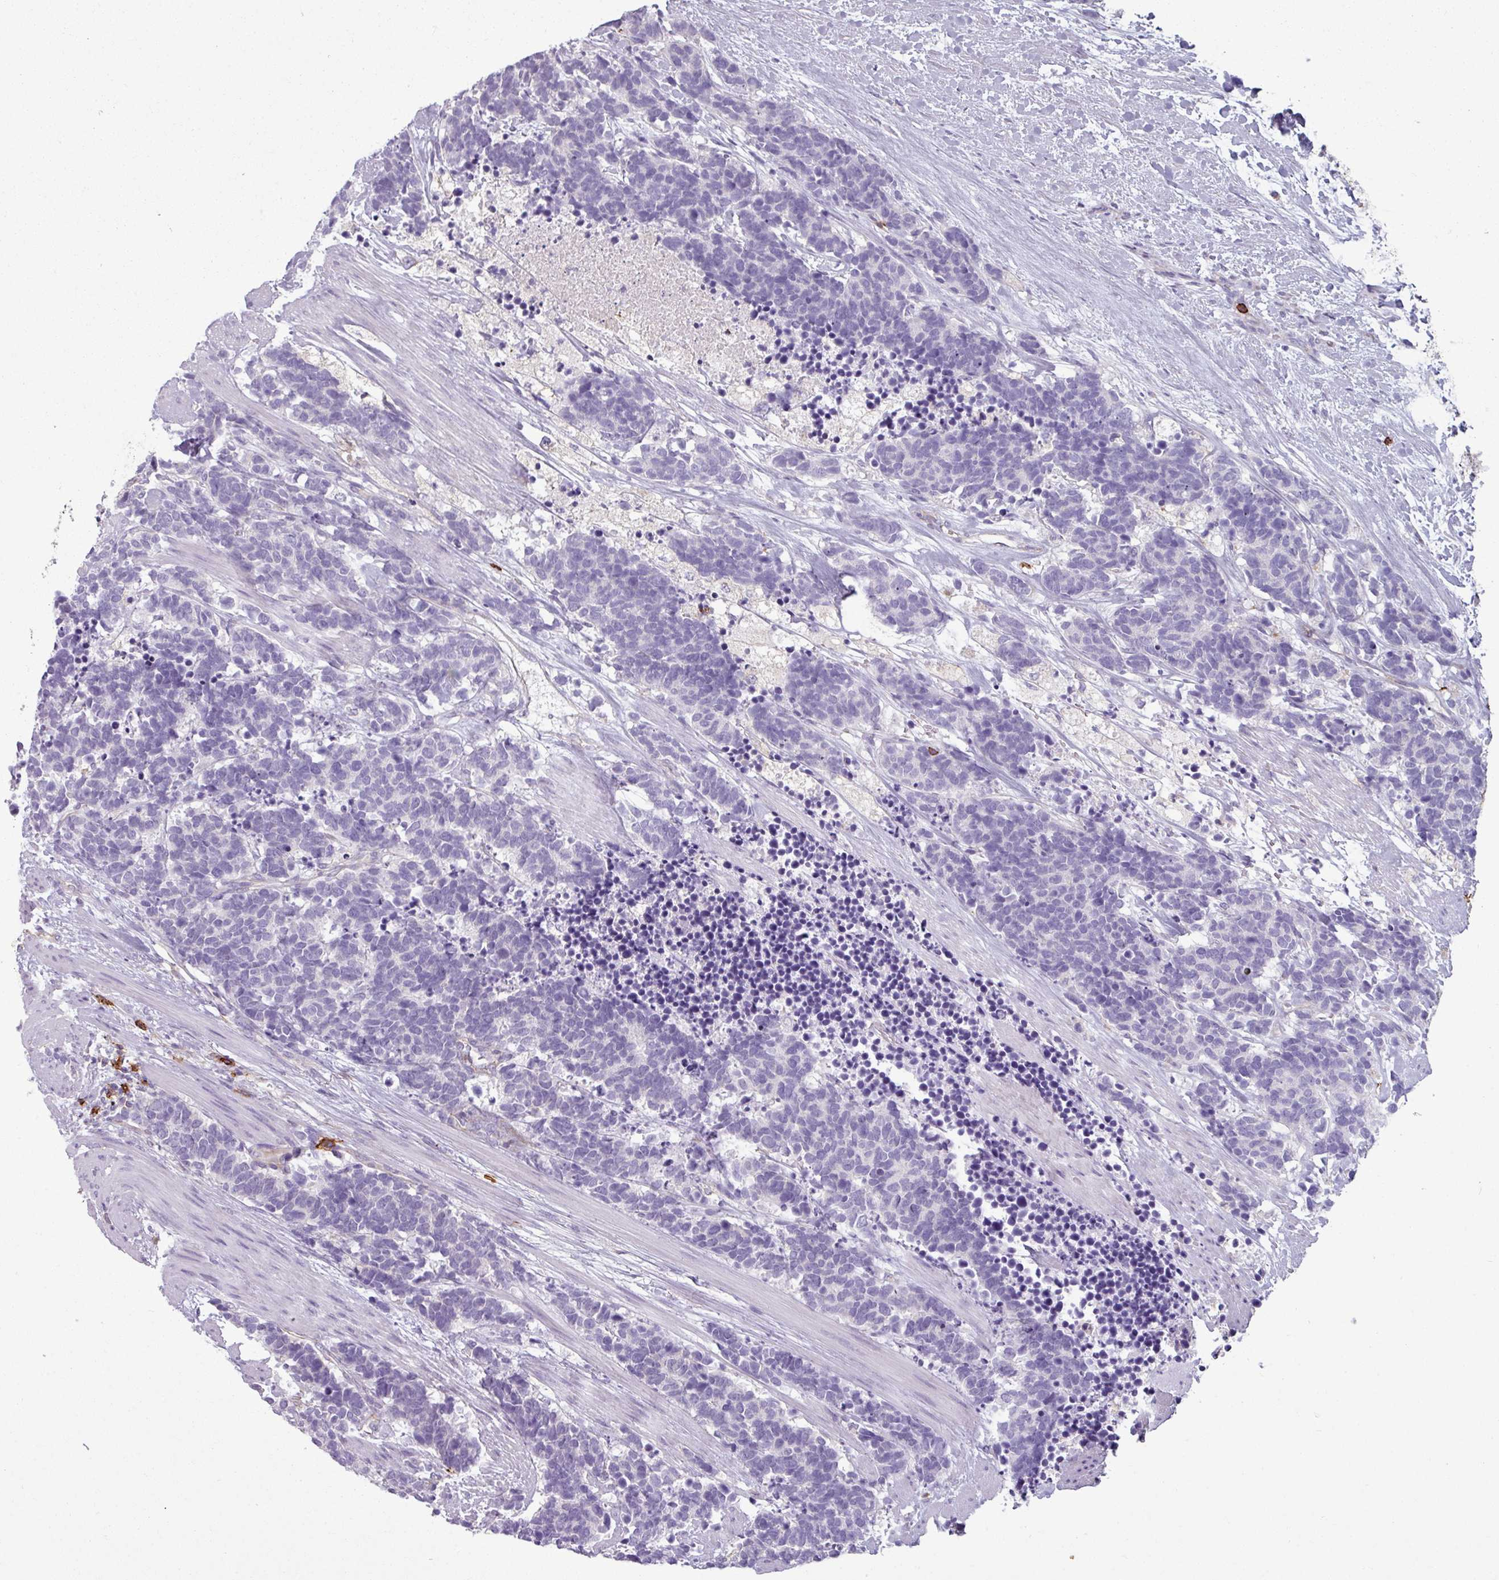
{"staining": {"intensity": "negative", "quantity": "none", "location": "none"}, "tissue": "carcinoid", "cell_type": "Tumor cells", "image_type": "cancer", "snomed": [{"axis": "morphology", "description": "Carcinoma, NOS"}, {"axis": "morphology", "description": "Carcinoid, malignant, NOS"}, {"axis": "topography", "description": "Prostate"}], "caption": "This histopathology image is of carcinoma stained with immunohistochemistry (IHC) to label a protein in brown with the nuclei are counter-stained blue. There is no staining in tumor cells.", "gene": "CD8A", "patient": {"sex": "male", "age": 57}}